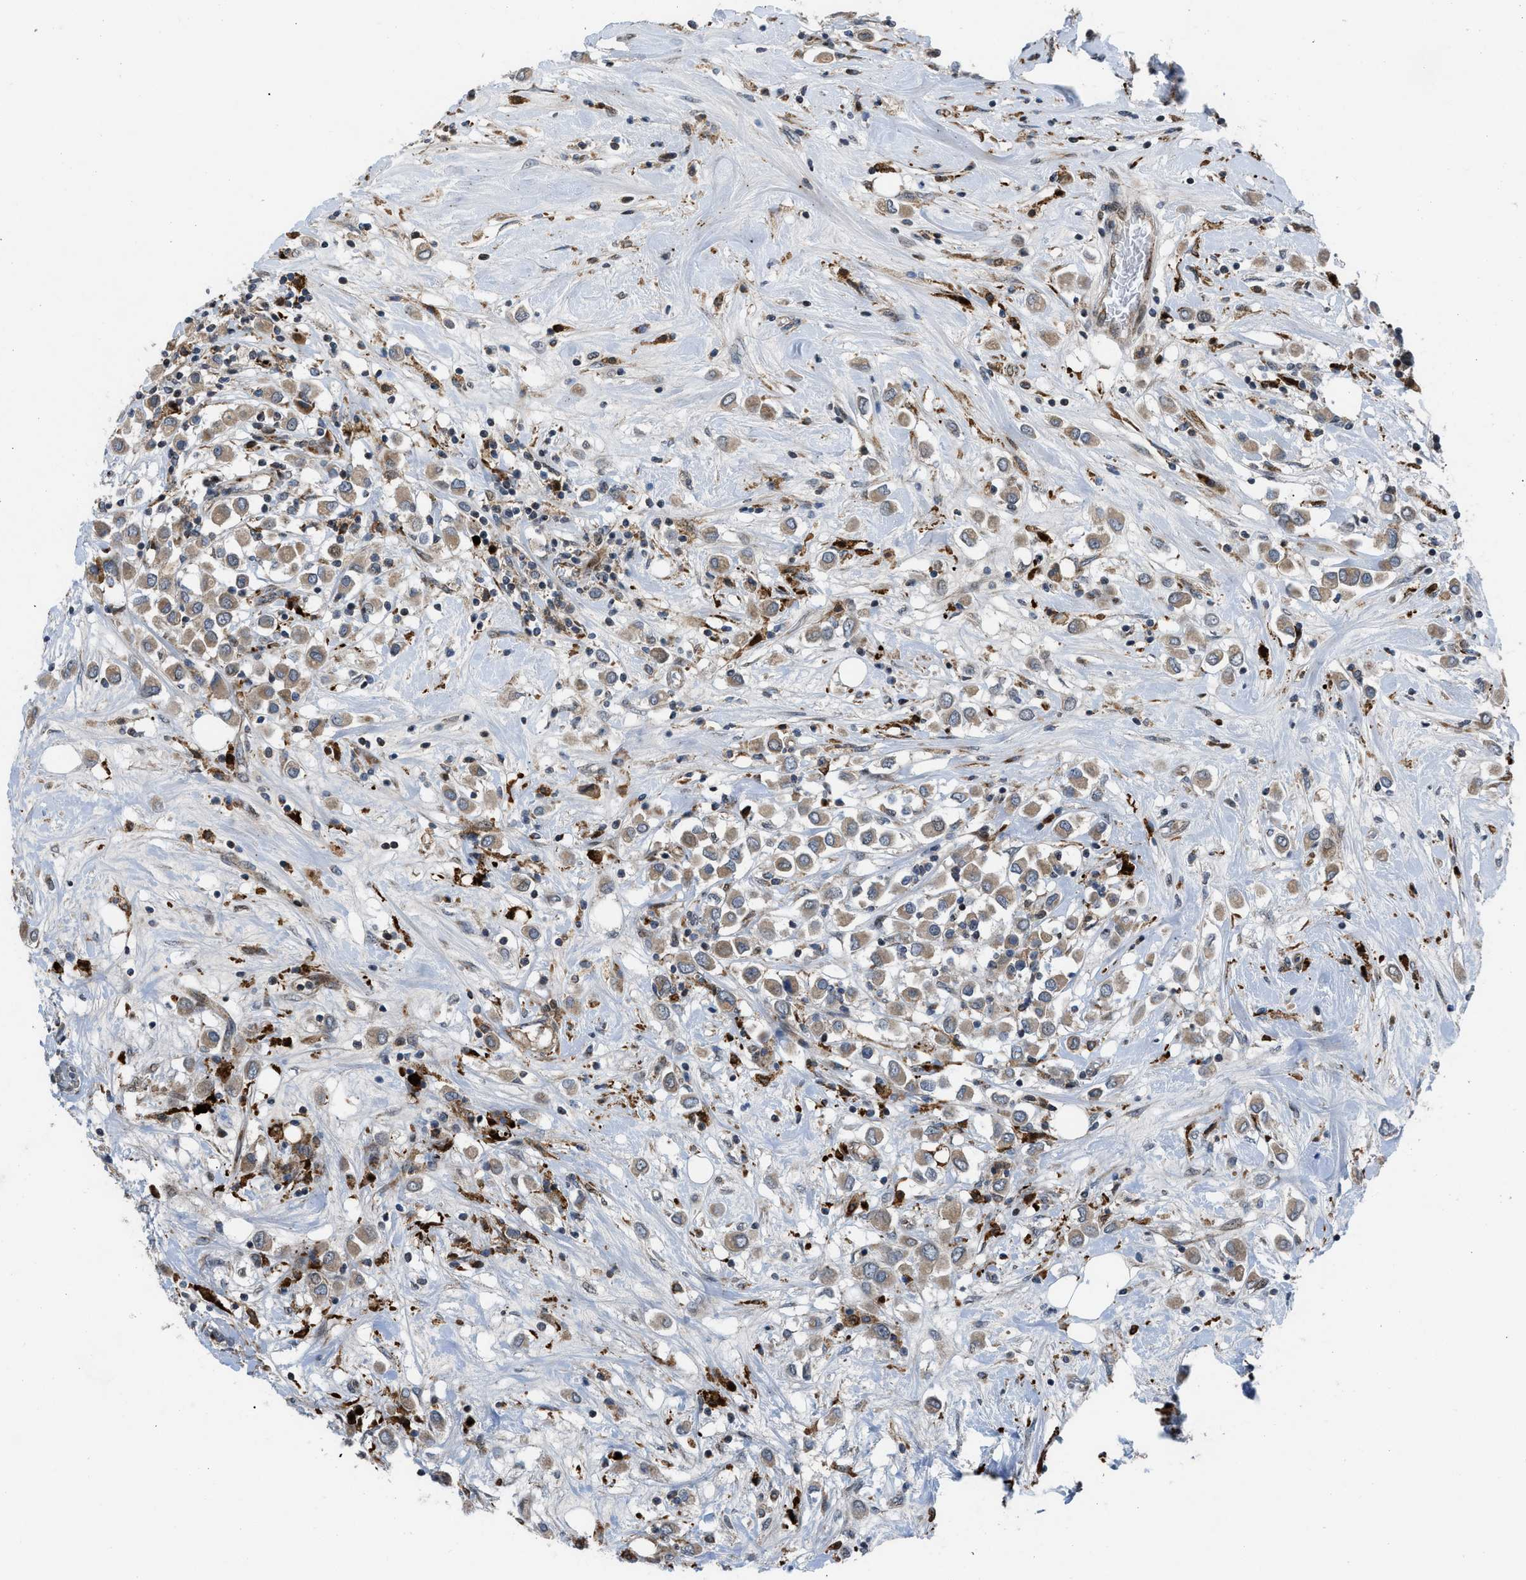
{"staining": {"intensity": "moderate", "quantity": ">75%", "location": "cytoplasmic/membranous"}, "tissue": "breast cancer", "cell_type": "Tumor cells", "image_type": "cancer", "snomed": [{"axis": "morphology", "description": "Duct carcinoma"}, {"axis": "topography", "description": "Breast"}], "caption": "A brown stain shows moderate cytoplasmic/membranous staining of a protein in breast cancer tumor cells. Nuclei are stained in blue.", "gene": "AP3M2", "patient": {"sex": "female", "age": 61}}